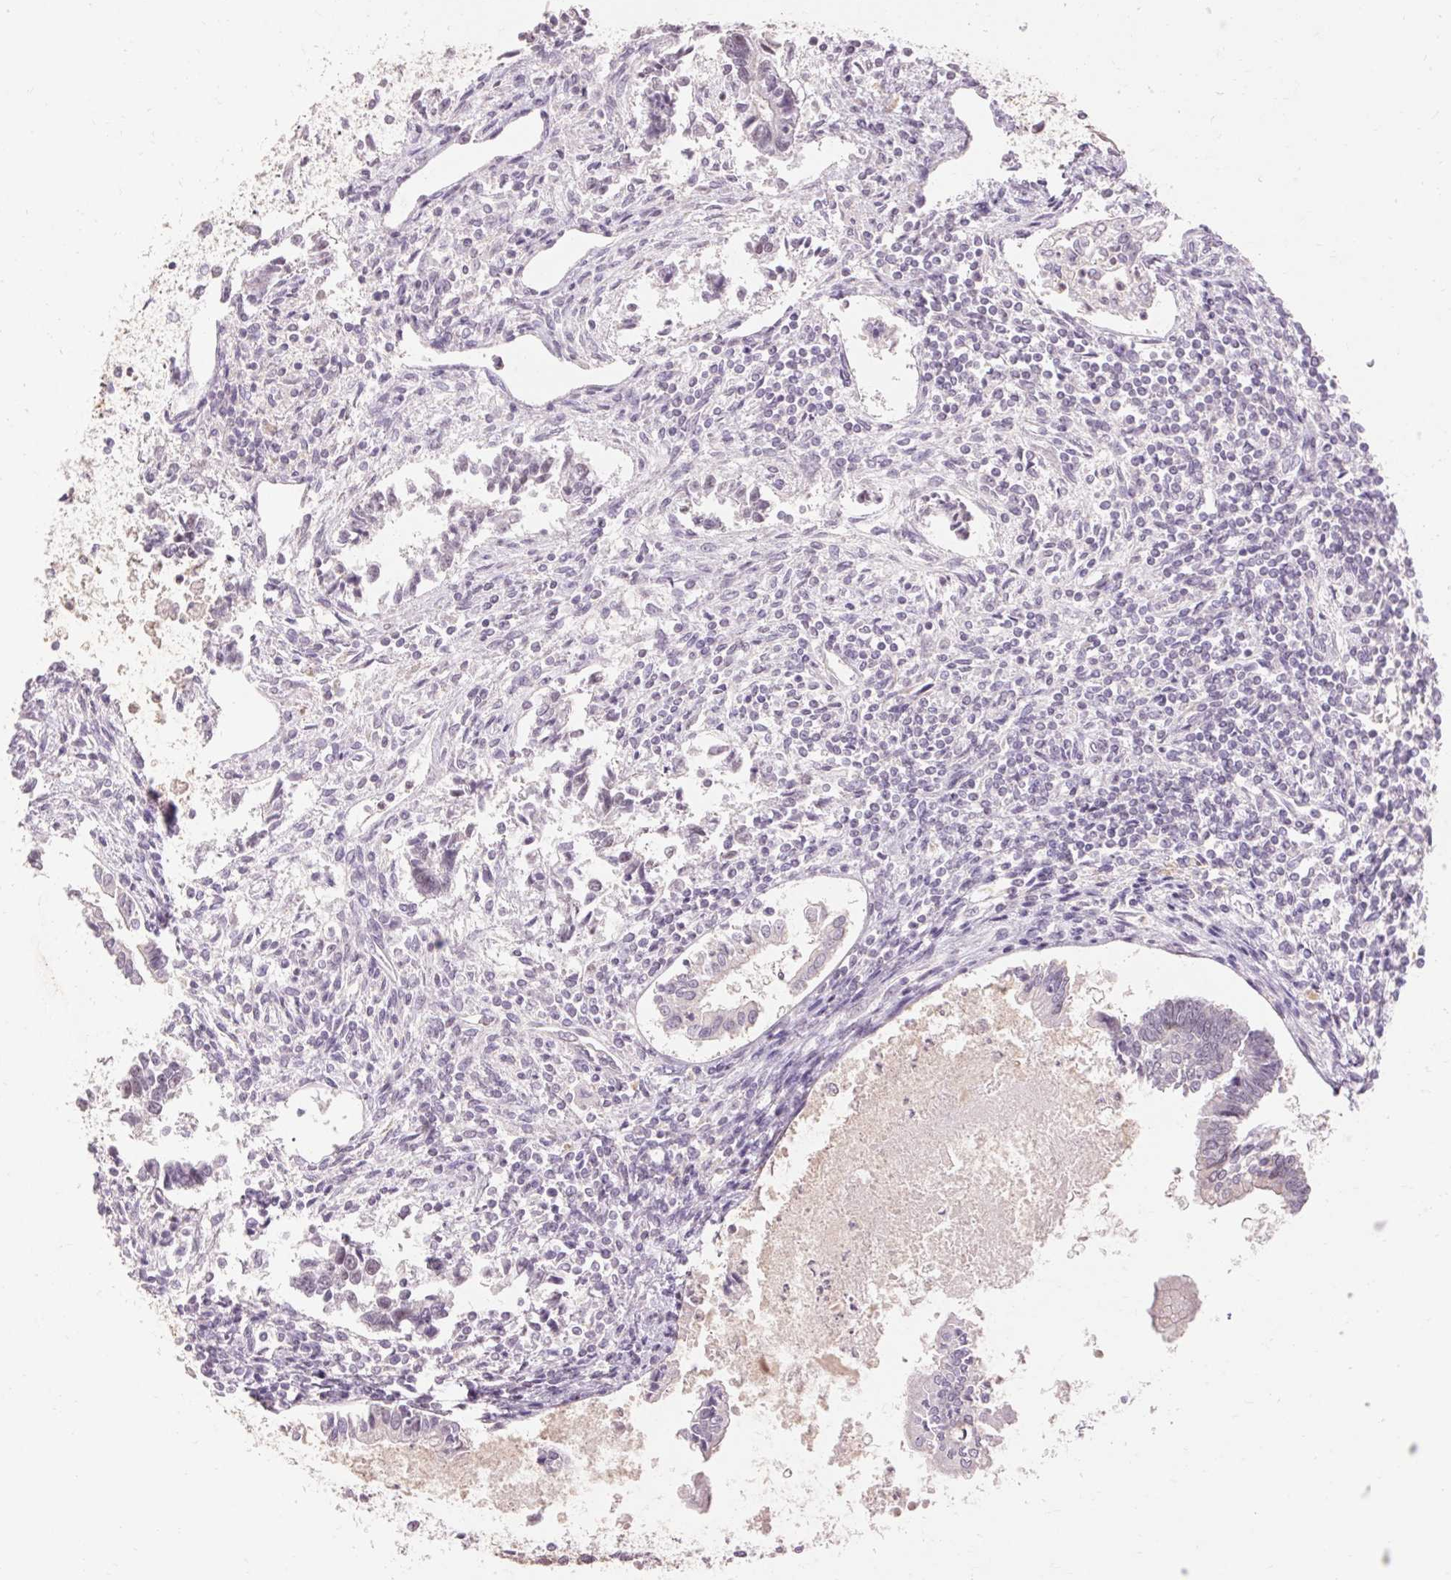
{"staining": {"intensity": "negative", "quantity": "none", "location": "none"}, "tissue": "testis cancer", "cell_type": "Tumor cells", "image_type": "cancer", "snomed": [{"axis": "morphology", "description": "Carcinoma, Embryonal, NOS"}, {"axis": "topography", "description": "Testis"}], "caption": "Testis embryonal carcinoma was stained to show a protein in brown. There is no significant positivity in tumor cells. Brightfield microscopy of IHC stained with DAB (brown) and hematoxylin (blue), captured at high magnification.", "gene": "SKP2", "patient": {"sex": "male", "age": 37}}